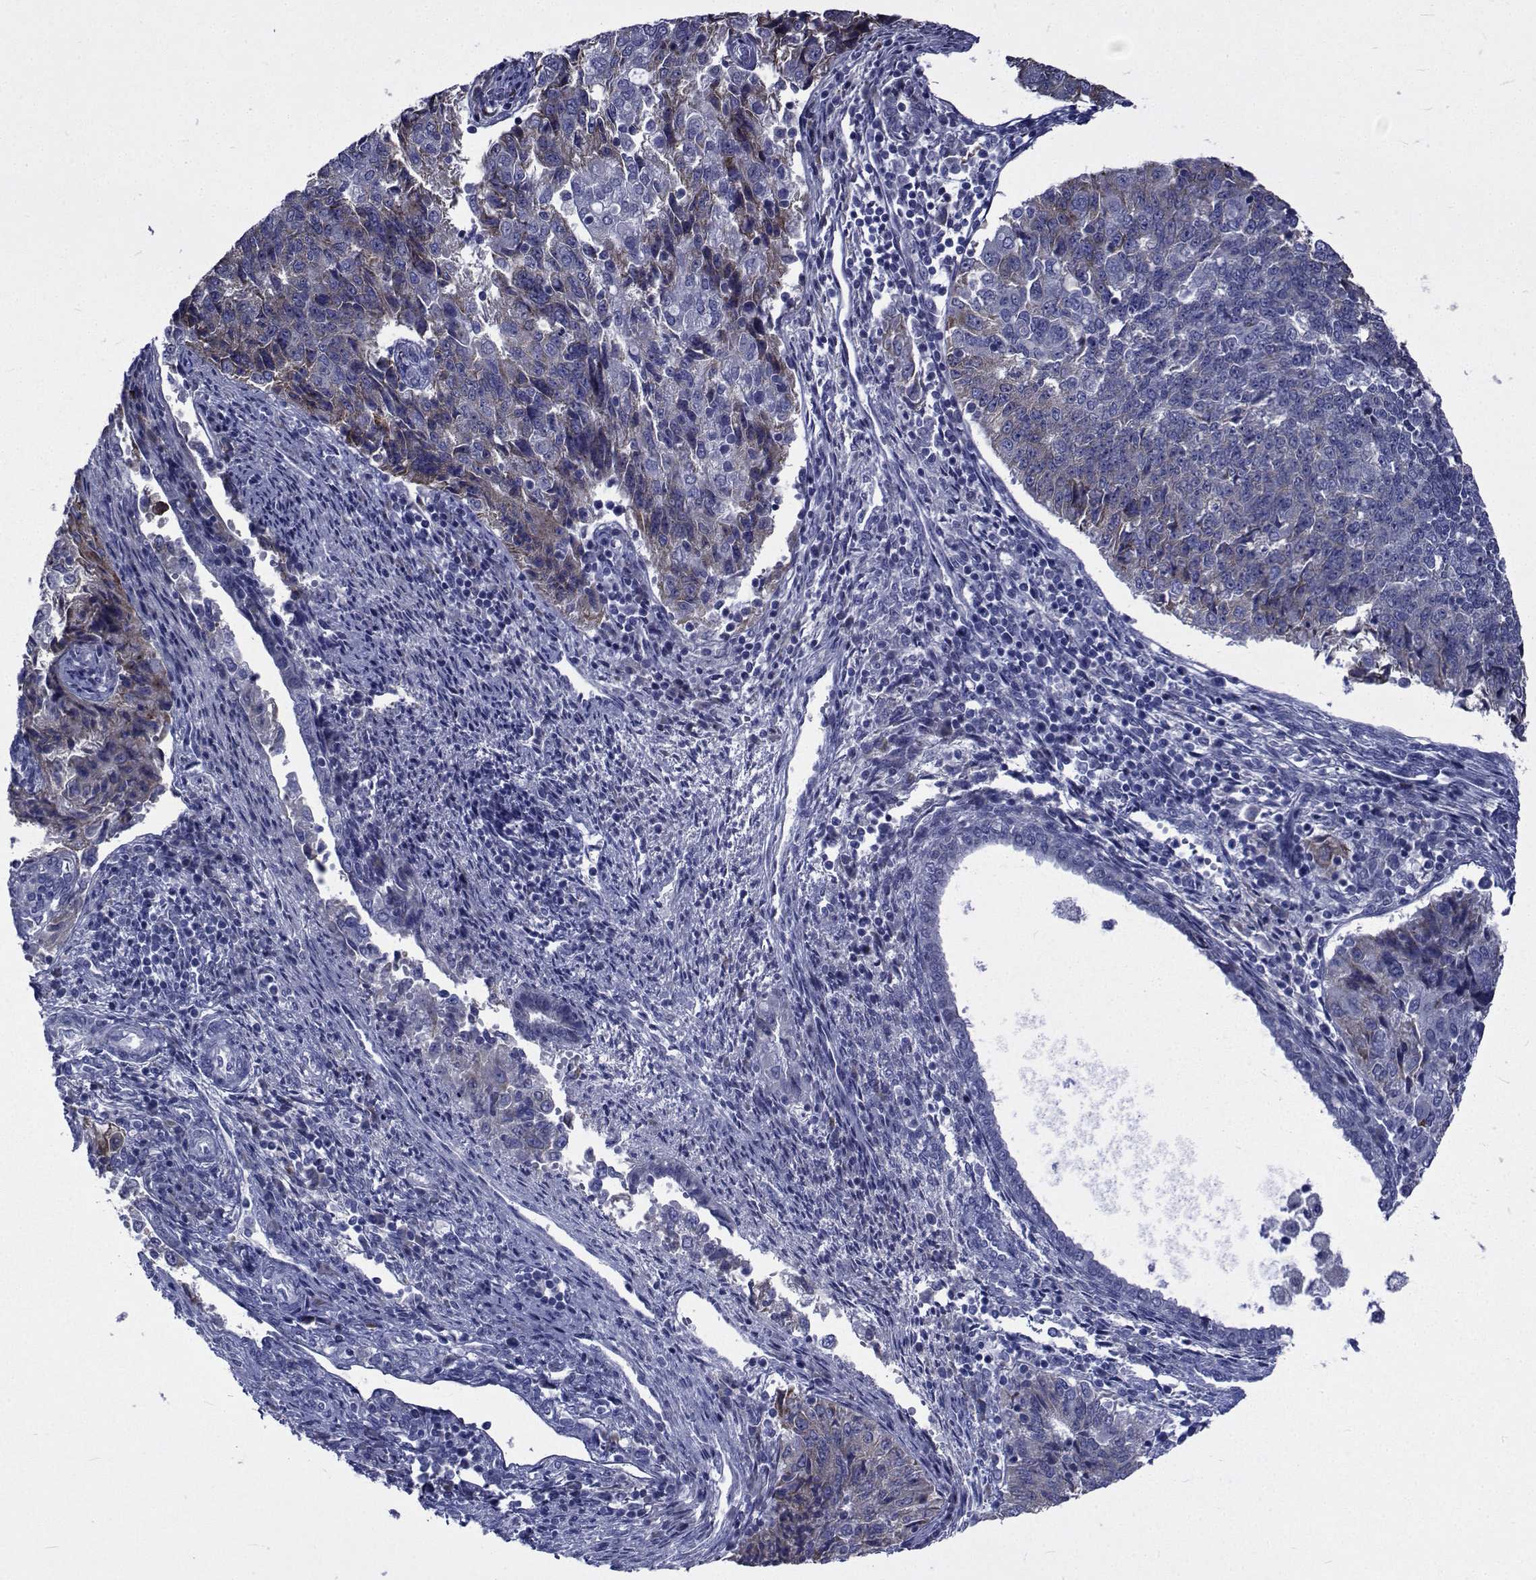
{"staining": {"intensity": "moderate", "quantity": "<25%", "location": "cytoplasmic/membranous"}, "tissue": "endometrial cancer", "cell_type": "Tumor cells", "image_type": "cancer", "snomed": [{"axis": "morphology", "description": "Adenocarcinoma, NOS"}, {"axis": "topography", "description": "Endometrium"}], "caption": "Moderate cytoplasmic/membranous protein expression is present in about <25% of tumor cells in endometrial cancer. (DAB (3,3'-diaminobenzidine) IHC with brightfield microscopy, high magnification).", "gene": "ROPN1", "patient": {"sex": "female", "age": 43}}